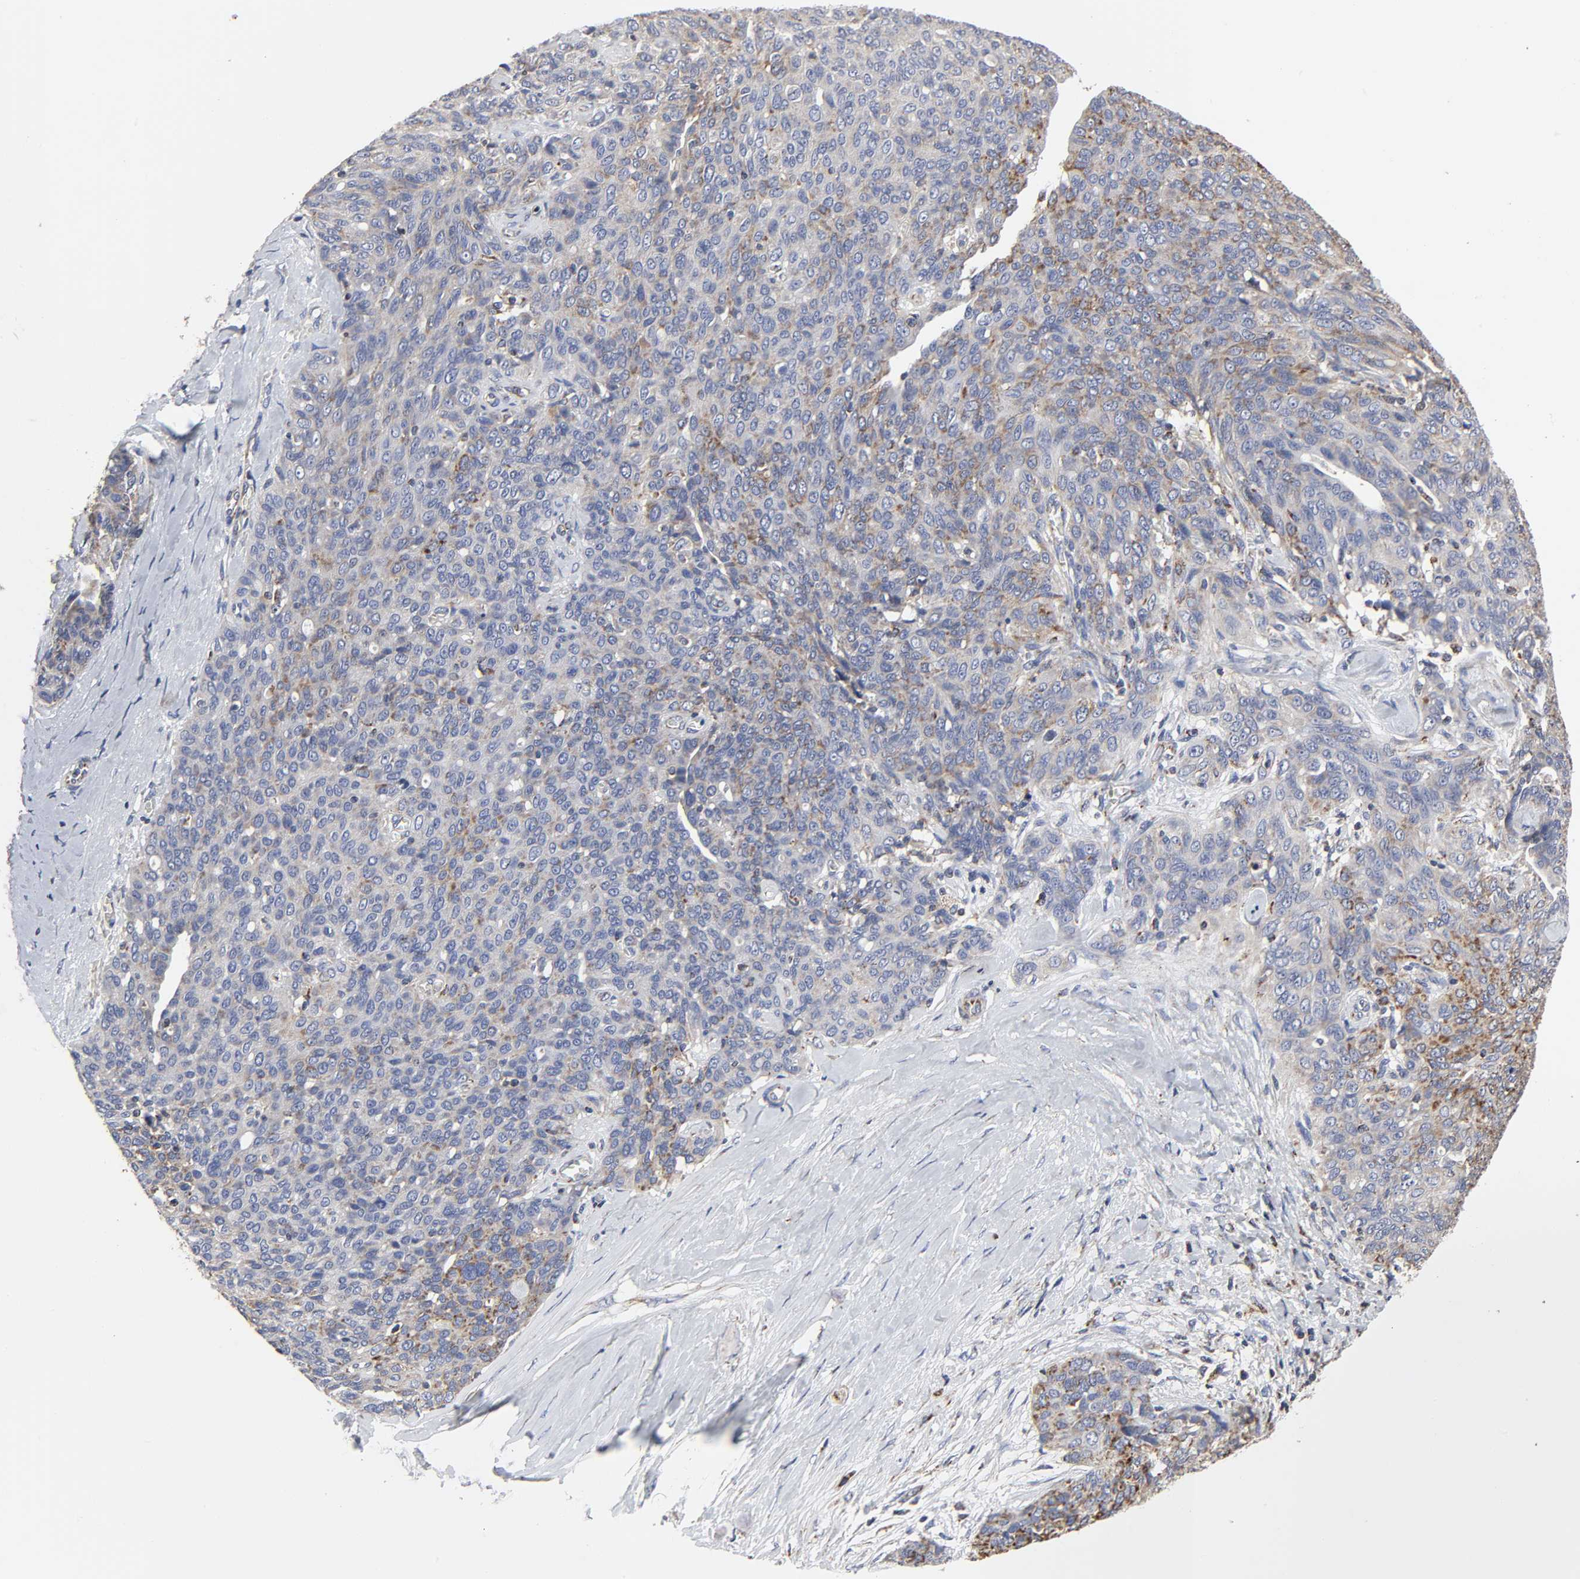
{"staining": {"intensity": "moderate", "quantity": "25%-75%", "location": "cytoplasmic/membranous"}, "tissue": "ovarian cancer", "cell_type": "Tumor cells", "image_type": "cancer", "snomed": [{"axis": "morphology", "description": "Carcinoma, endometroid"}, {"axis": "topography", "description": "Ovary"}], "caption": "Tumor cells demonstrate medium levels of moderate cytoplasmic/membranous staining in approximately 25%-75% of cells in human ovarian cancer.", "gene": "COX6B1", "patient": {"sex": "female", "age": 60}}